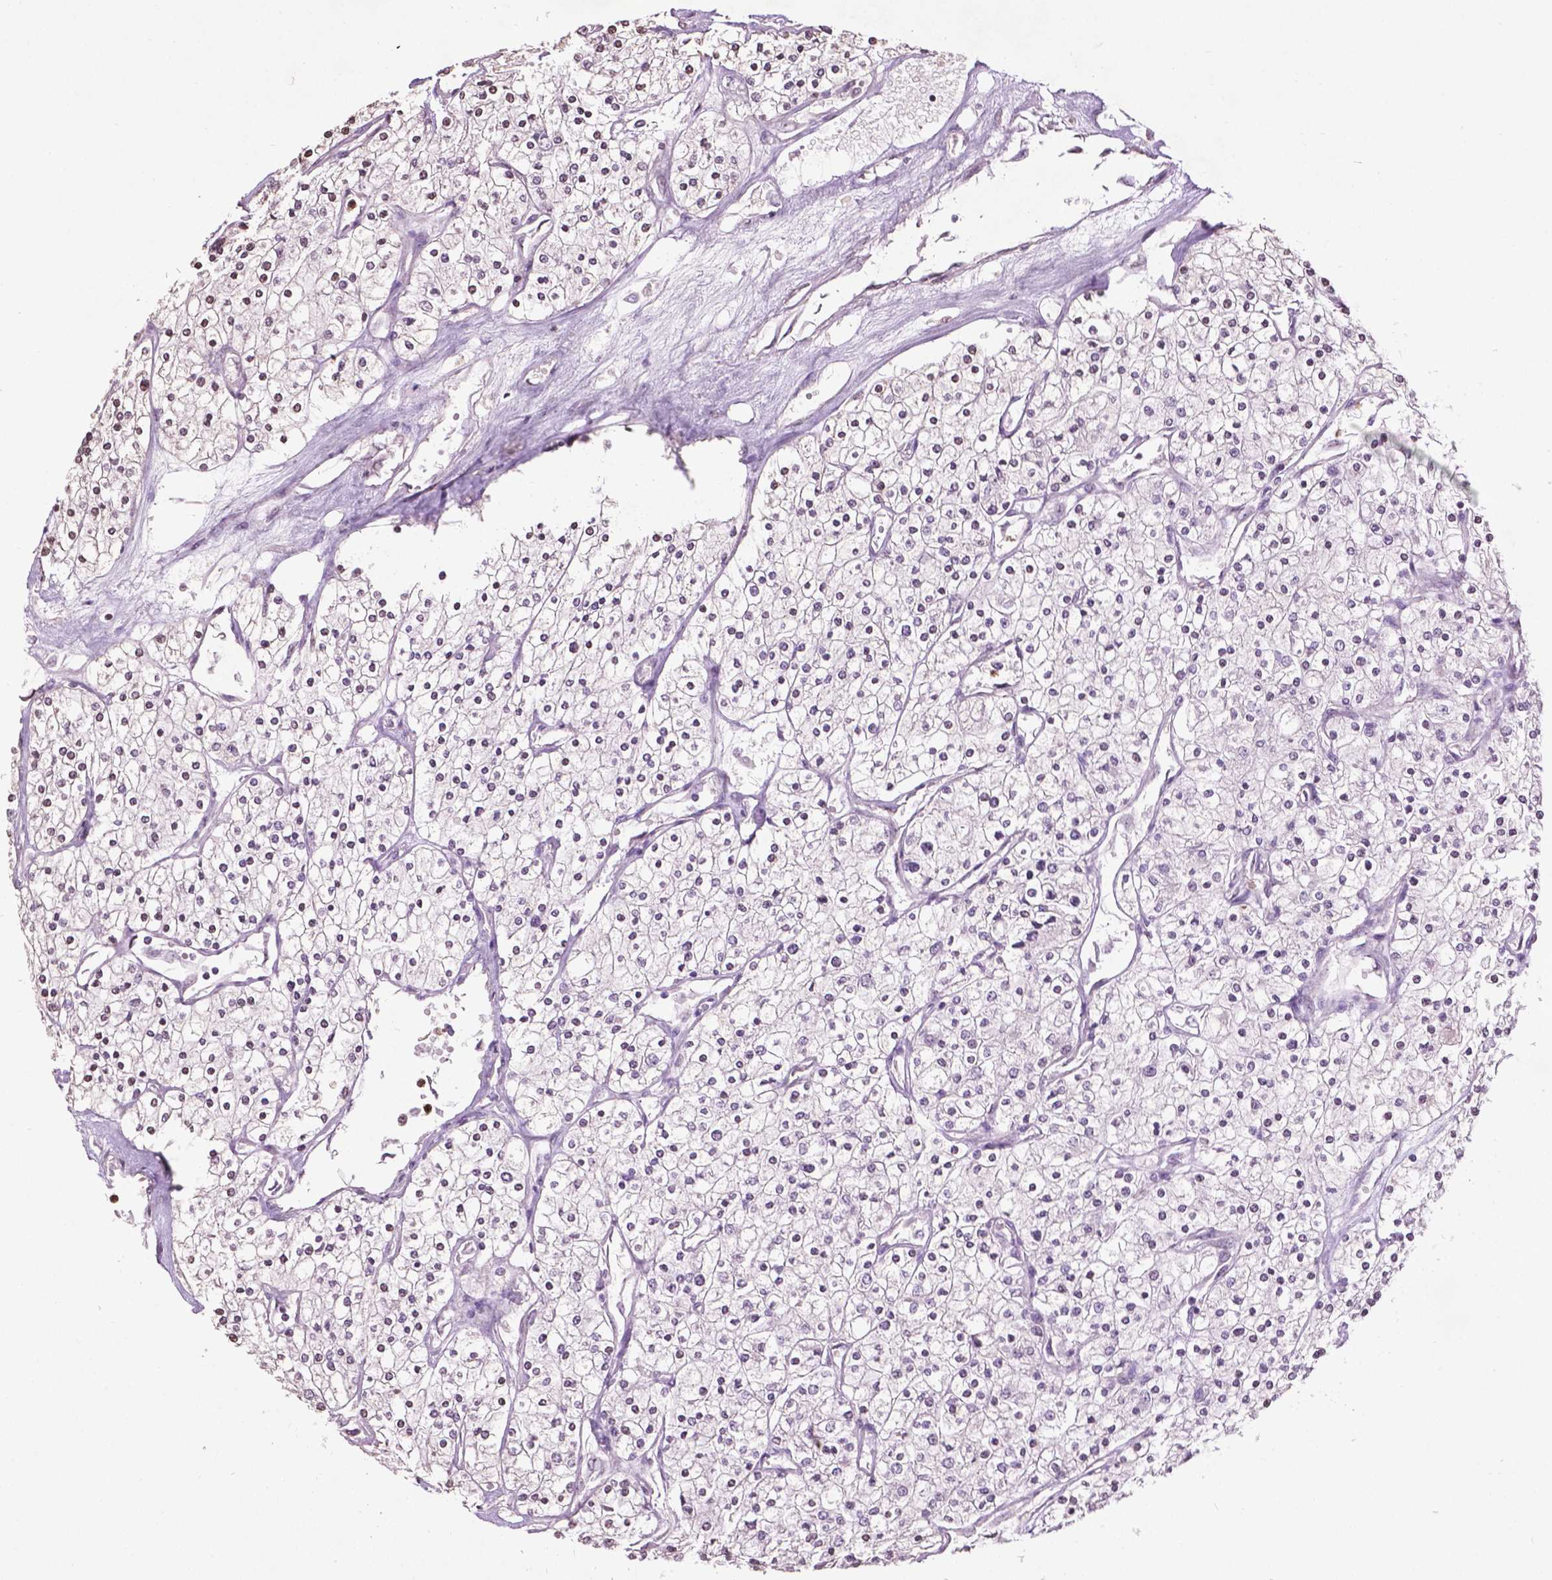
{"staining": {"intensity": "negative", "quantity": "none", "location": "none"}, "tissue": "renal cancer", "cell_type": "Tumor cells", "image_type": "cancer", "snomed": [{"axis": "morphology", "description": "Adenocarcinoma, NOS"}, {"axis": "topography", "description": "Kidney"}], "caption": "Immunohistochemistry (IHC) histopathology image of renal cancer (adenocarcinoma) stained for a protein (brown), which reveals no staining in tumor cells.", "gene": "NTNG2", "patient": {"sex": "male", "age": 80}}